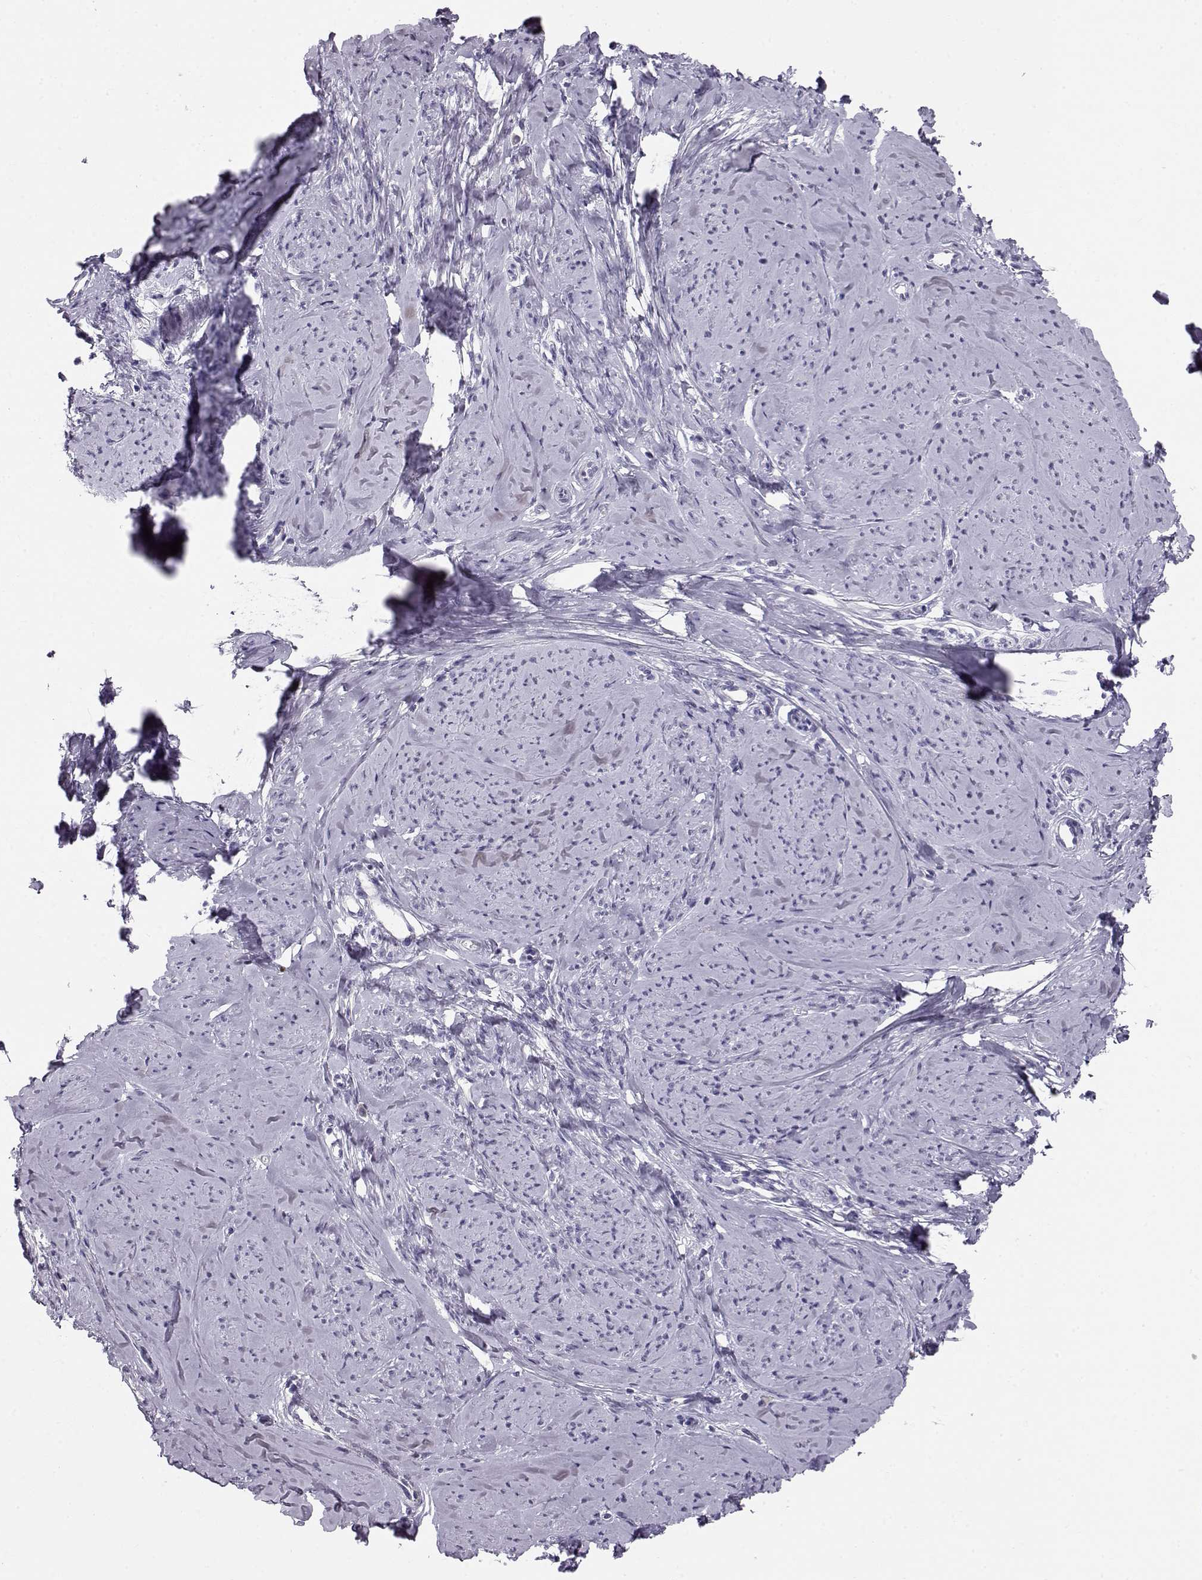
{"staining": {"intensity": "negative", "quantity": "none", "location": "none"}, "tissue": "smooth muscle", "cell_type": "Smooth muscle cells", "image_type": "normal", "snomed": [{"axis": "morphology", "description": "Normal tissue, NOS"}, {"axis": "topography", "description": "Smooth muscle"}], "caption": "Protein analysis of normal smooth muscle shows no significant staining in smooth muscle cells.", "gene": "GPR26", "patient": {"sex": "female", "age": 48}}